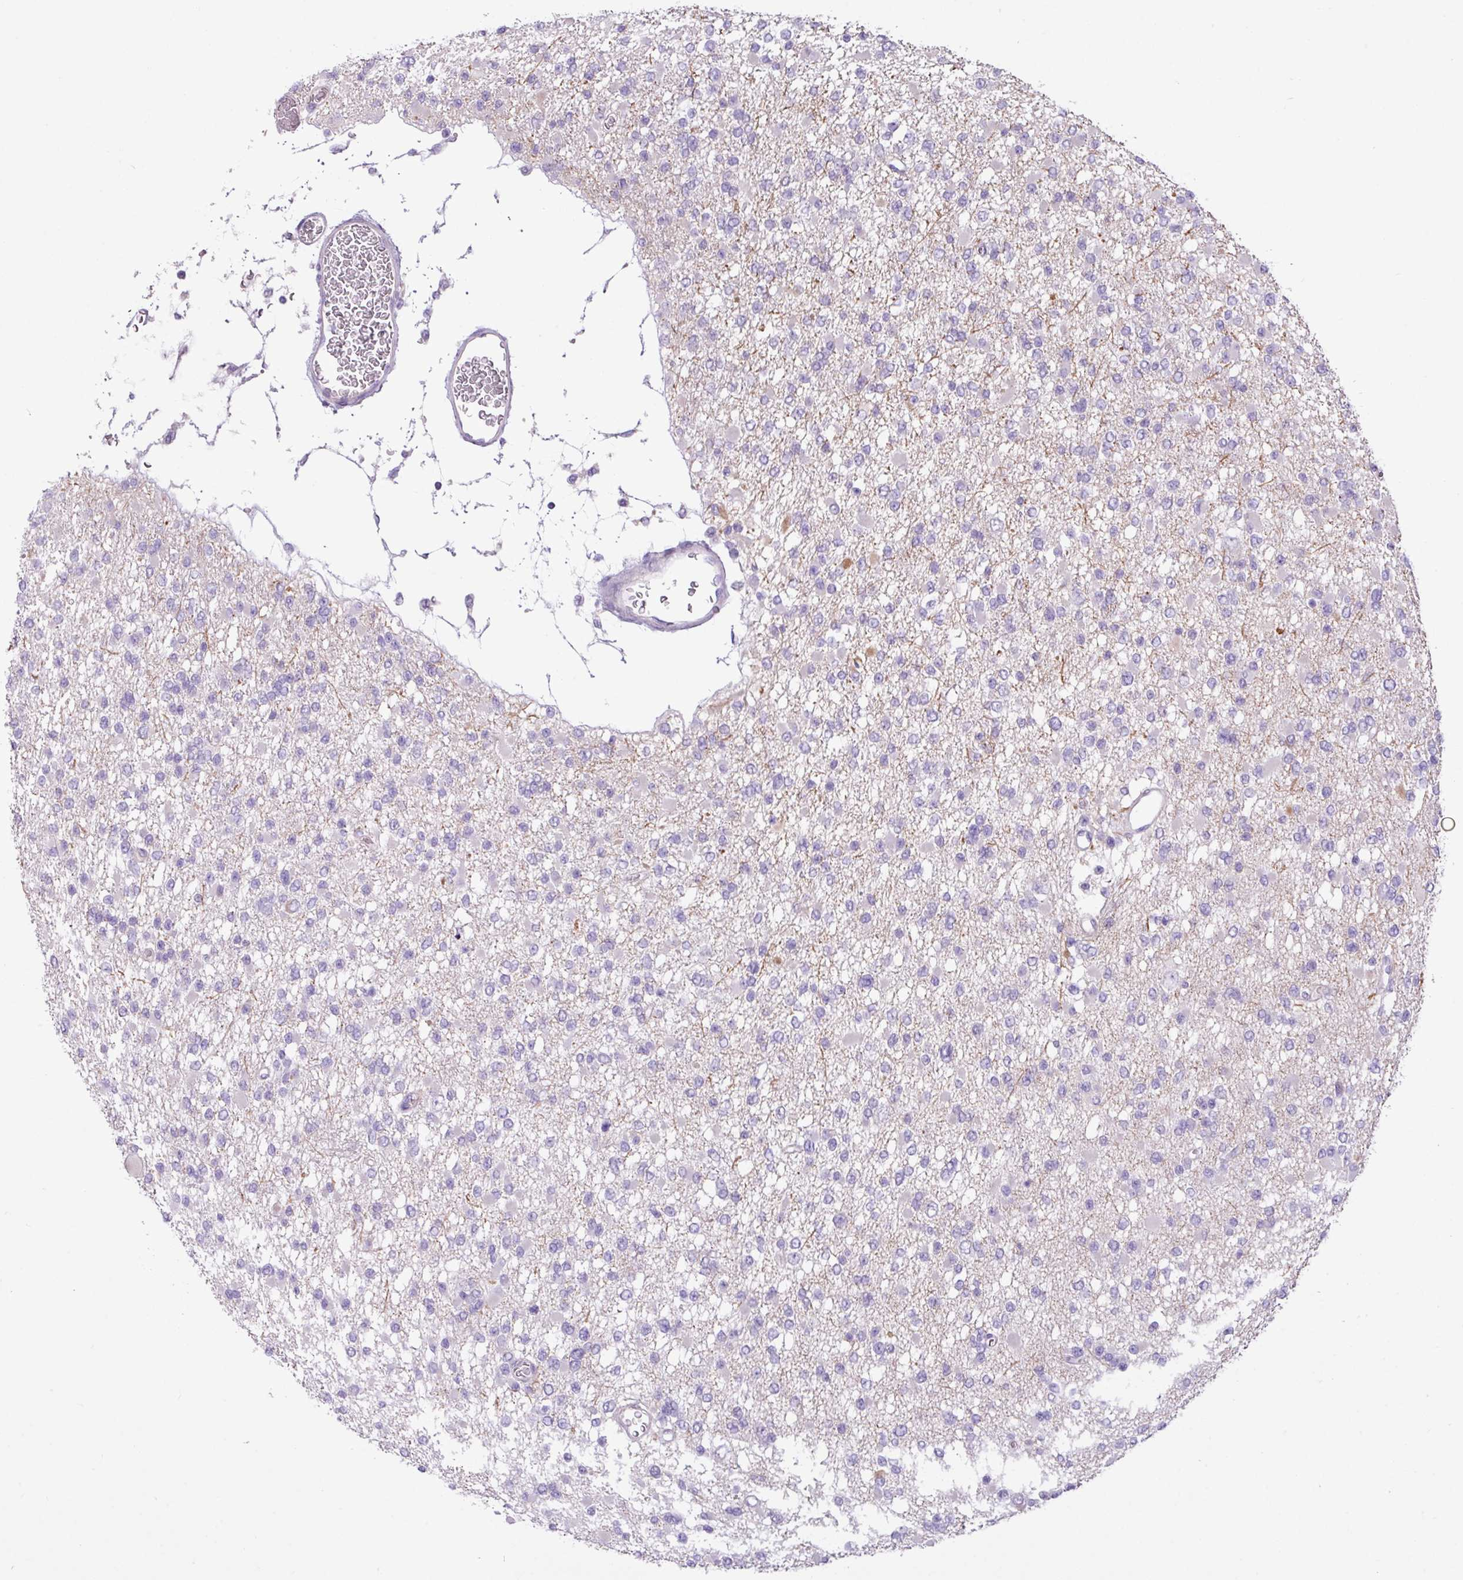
{"staining": {"intensity": "negative", "quantity": "none", "location": "none"}, "tissue": "glioma", "cell_type": "Tumor cells", "image_type": "cancer", "snomed": [{"axis": "morphology", "description": "Glioma, malignant, Low grade"}, {"axis": "topography", "description": "Brain"}], "caption": "High power microscopy photomicrograph of an immunohistochemistry (IHC) photomicrograph of glioma, revealing no significant staining in tumor cells. (DAB (3,3'-diaminobenzidine) immunohistochemistry (IHC) visualized using brightfield microscopy, high magnification).", "gene": "CD248", "patient": {"sex": "female", "age": 22}}